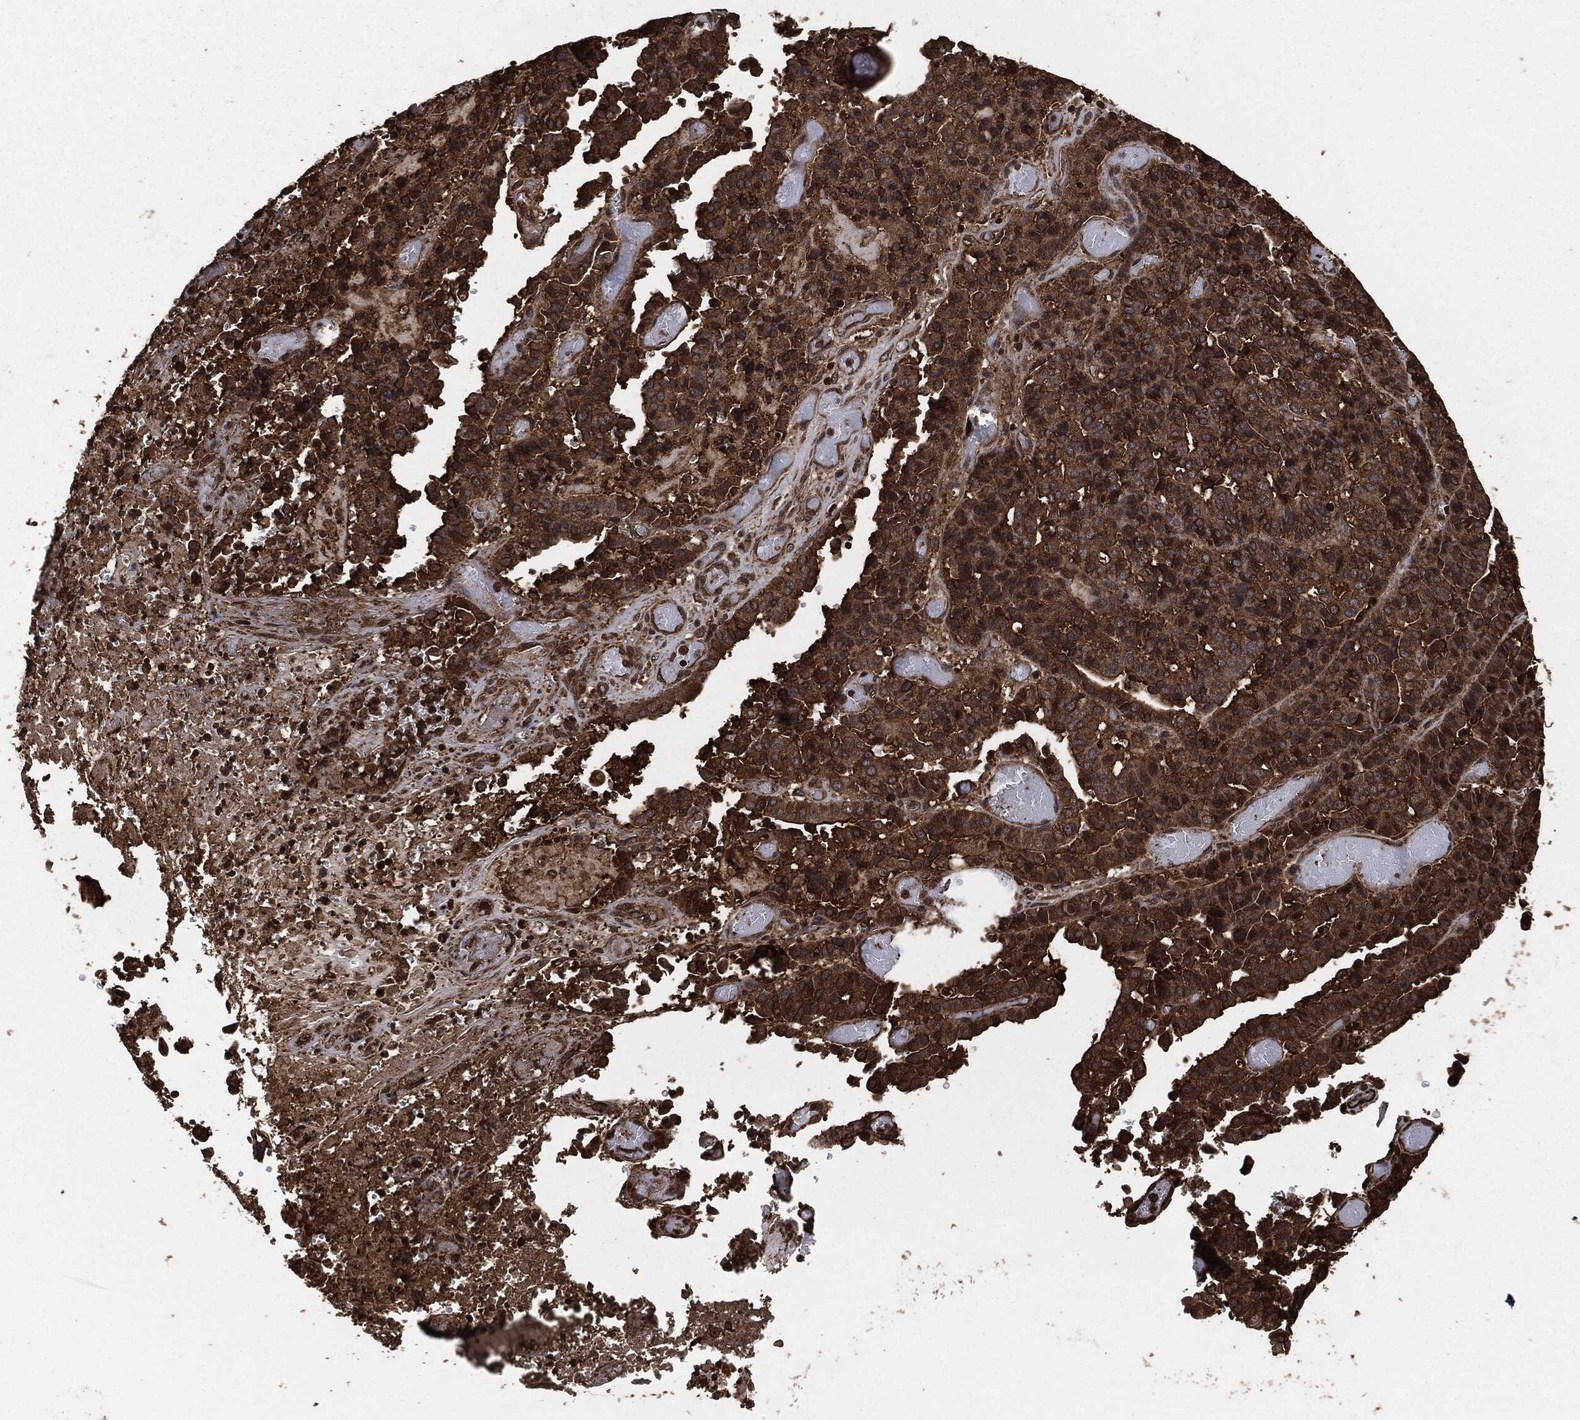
{"staining": {"intensity": "strong", "quantity": ">75%", "location": "cytoplasmic/membranous"}, "tissue": "stomach cancer", "cell_type": "Tumor cells", "image_type": "cancer", "snomed": [{"axis": "morphology", "description": "Adenocarcinoma, NOS"}, {"axis": "topography", "description": "Stomach"}], "caption": "The micrograph displays immunohistochemical staining of adenocarcinoma (stomach). There is strong cytoplasmic/membranous expression is seen in about >75% of tumor cells.", "gene": "HRAS", "patient": {"sex": "male", "age": 48}}